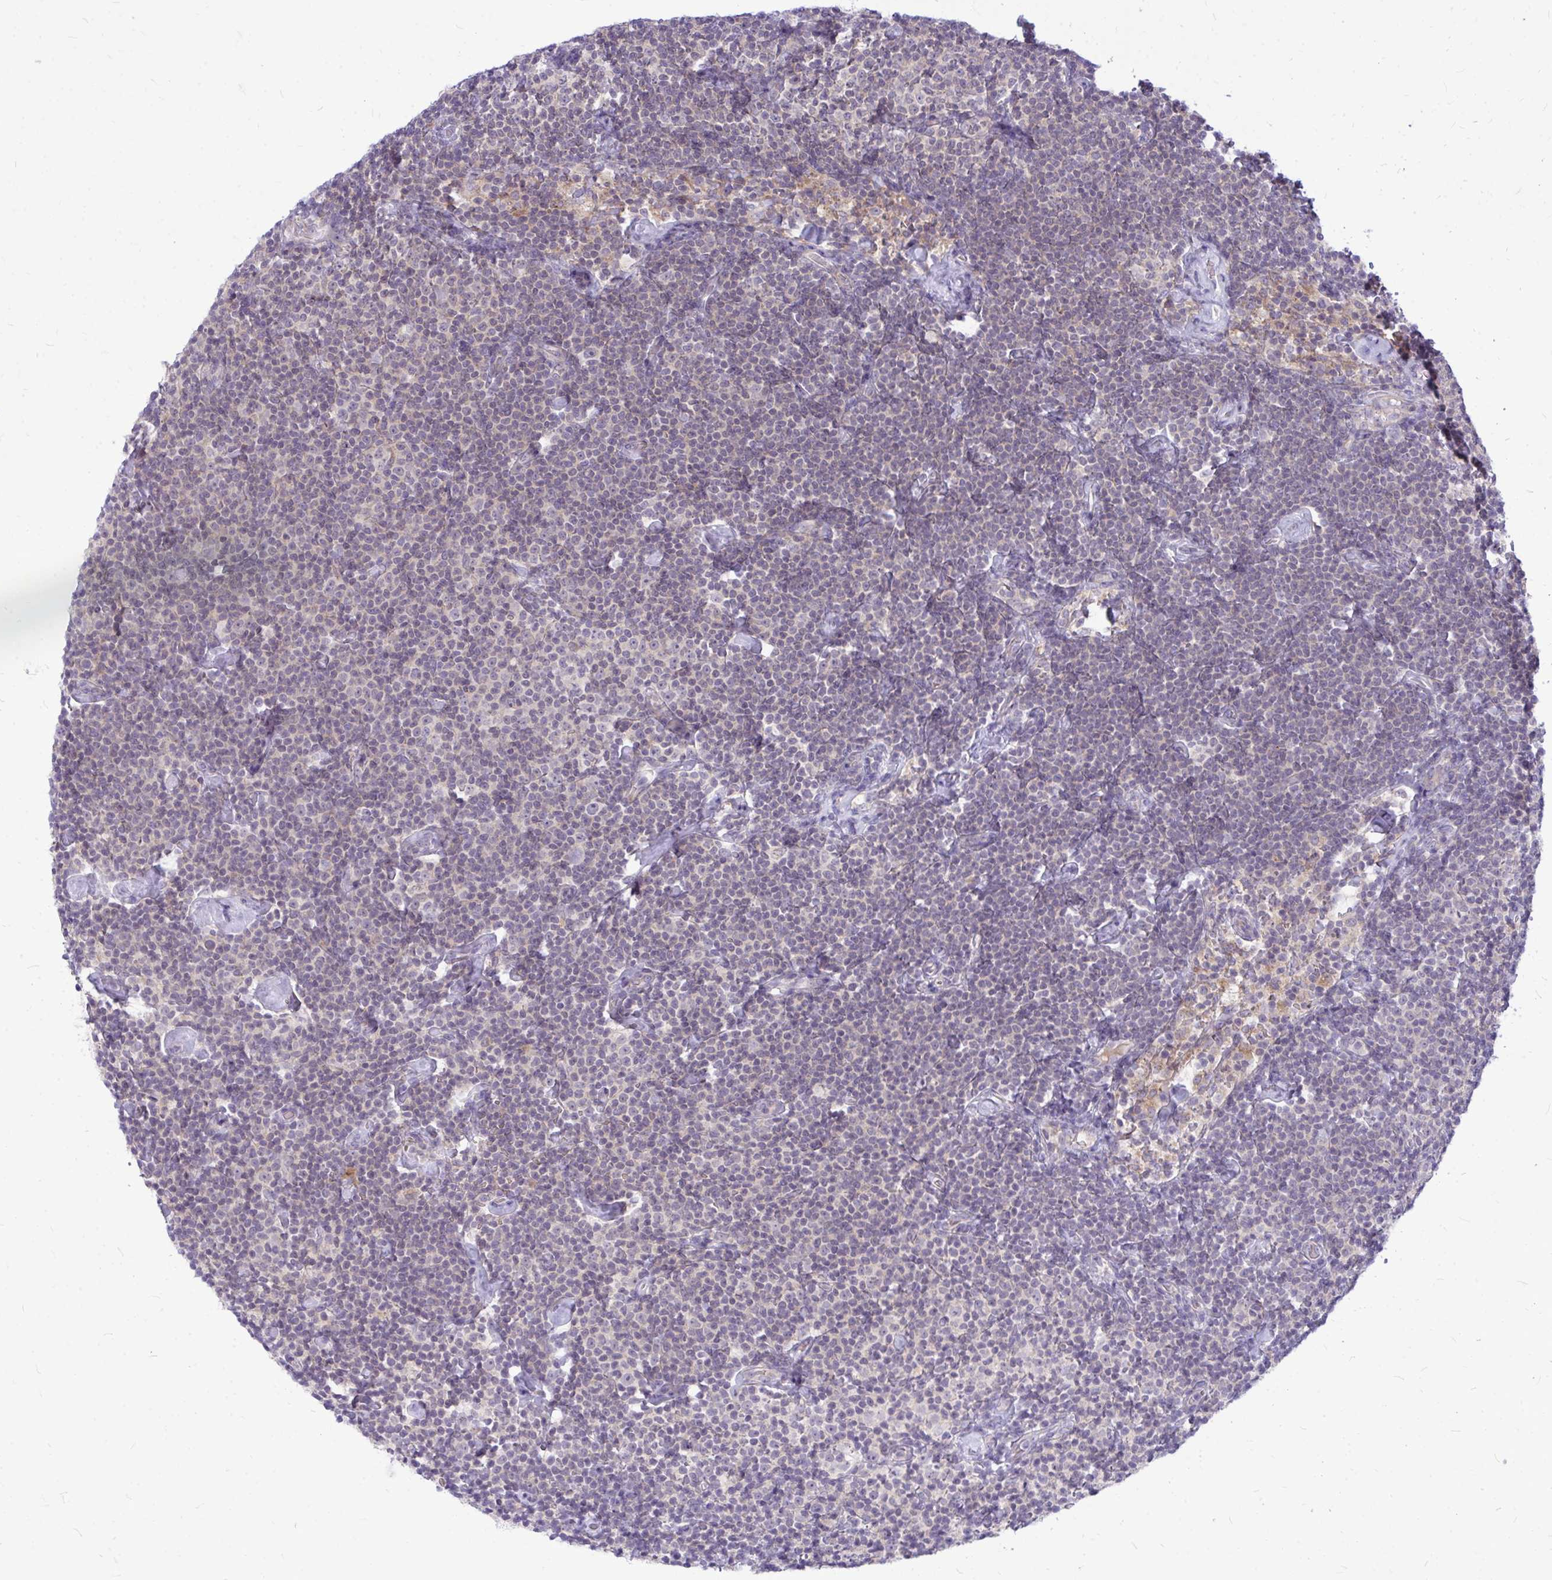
{"staining": {"intensity": "weak", "quantity": "<25%", "location": "cytoplasmic/membranous"}, "tissue": "lymphoma", "cell_type": "Tumor cells", "image_type": "cancer", "snomed": [{"axis": "morphology", "description": "Malignant lymphoma, non-Hodgkin's type, Low grade"}, {"axis": "topography", "description": "Lymph node"}], "caption": "The image displays no significant staining in tumor cells of lymphoma.", "gene": "ZSCAN25", "patient": {"sex": "male", "age": 81}}